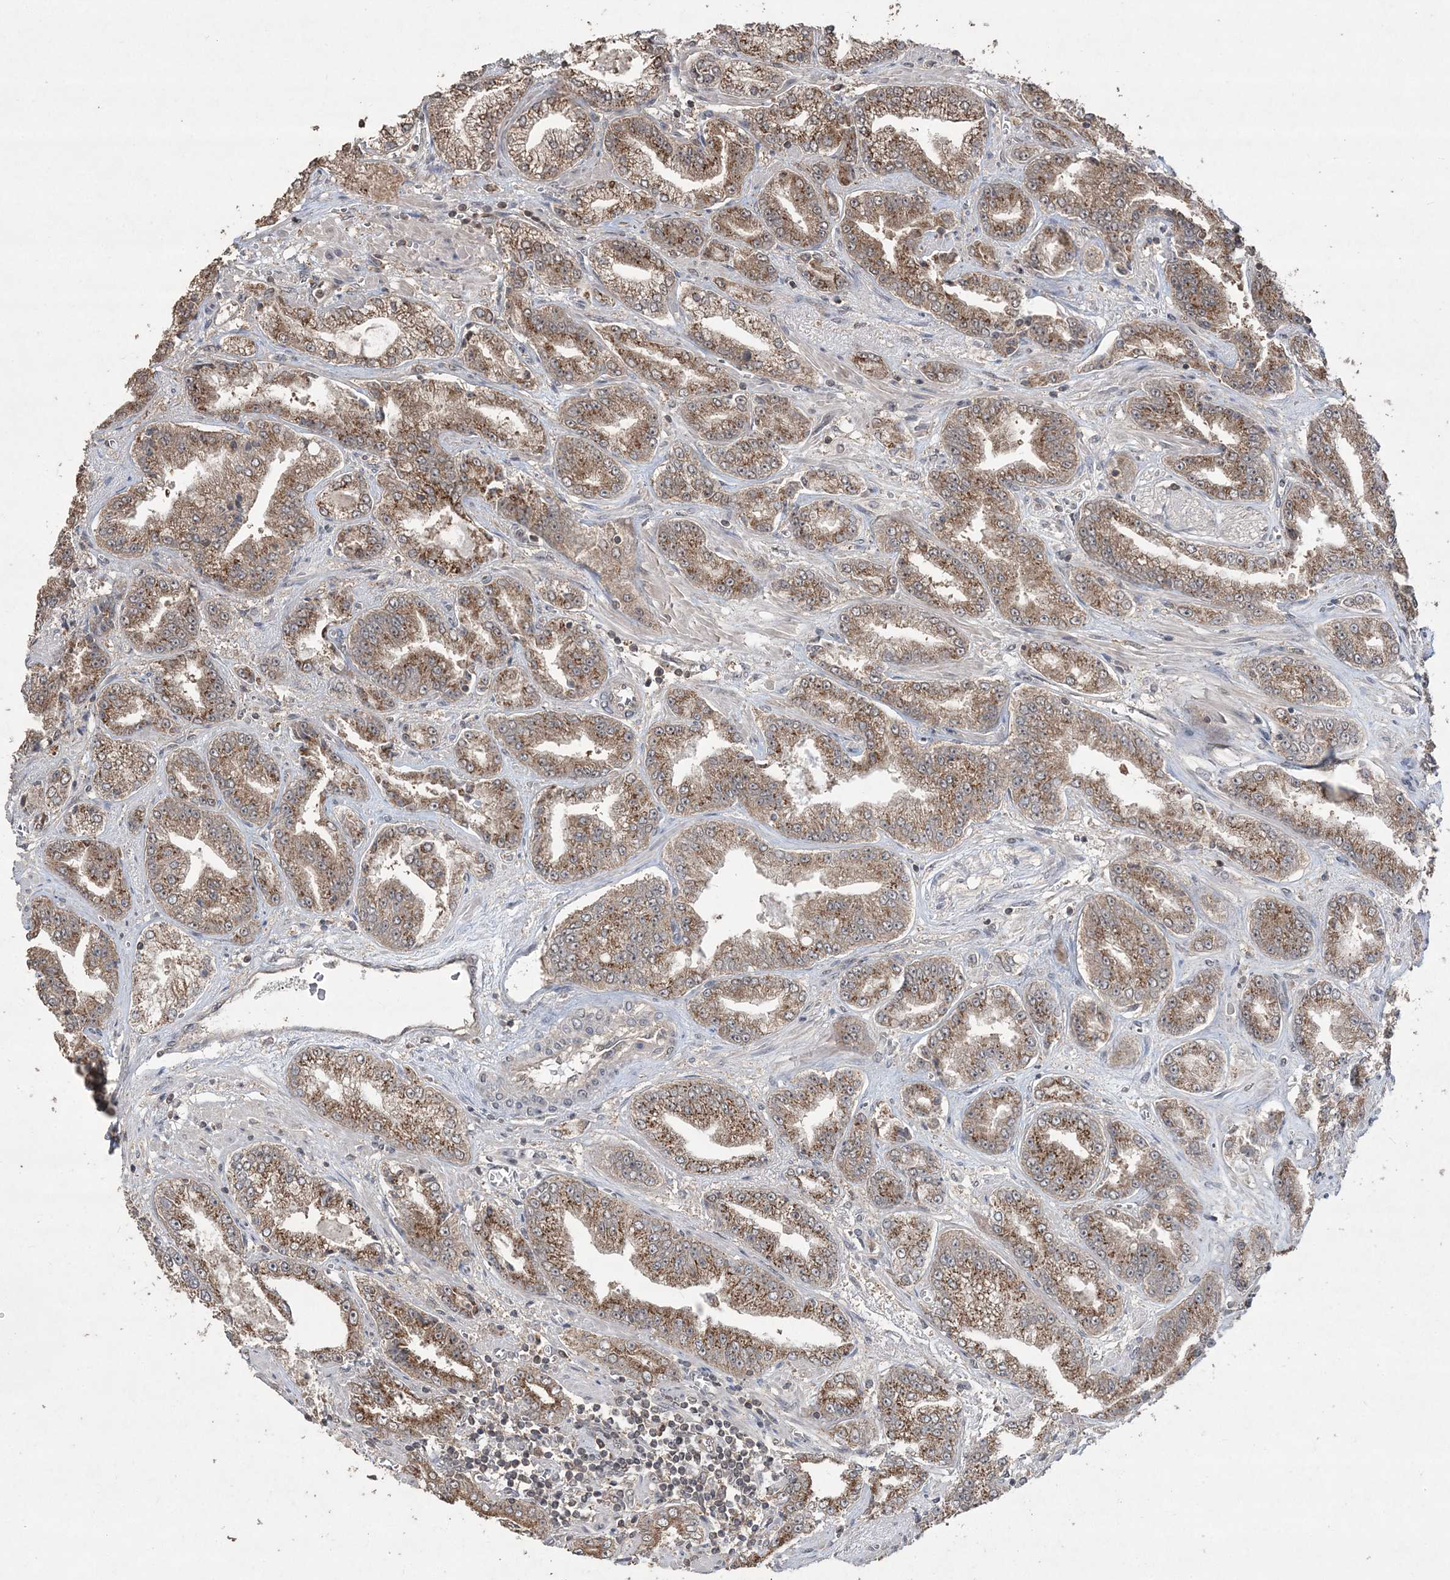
{"staining": {"intensity": "moderate", "quantity": ">75%", "location": "cytoplasmic/membranous"}, "tissue": "prostate cancer", "cell_type": "Tumor cells", "image_type": "cancer", "snomed": [{"axis": "morphology", "description": "Adenocarcinoma, High grade"}, {"axis": "topography", "description": "Prostate"}], "caption": "Immunohistochemistry of prostate cancer reveals medium levels of moderate cytoplasmic/membranous positivity in about >75% of tumor cells.", "gene": "EHHADH", "patient": {"sex": "male", "age": 71}}